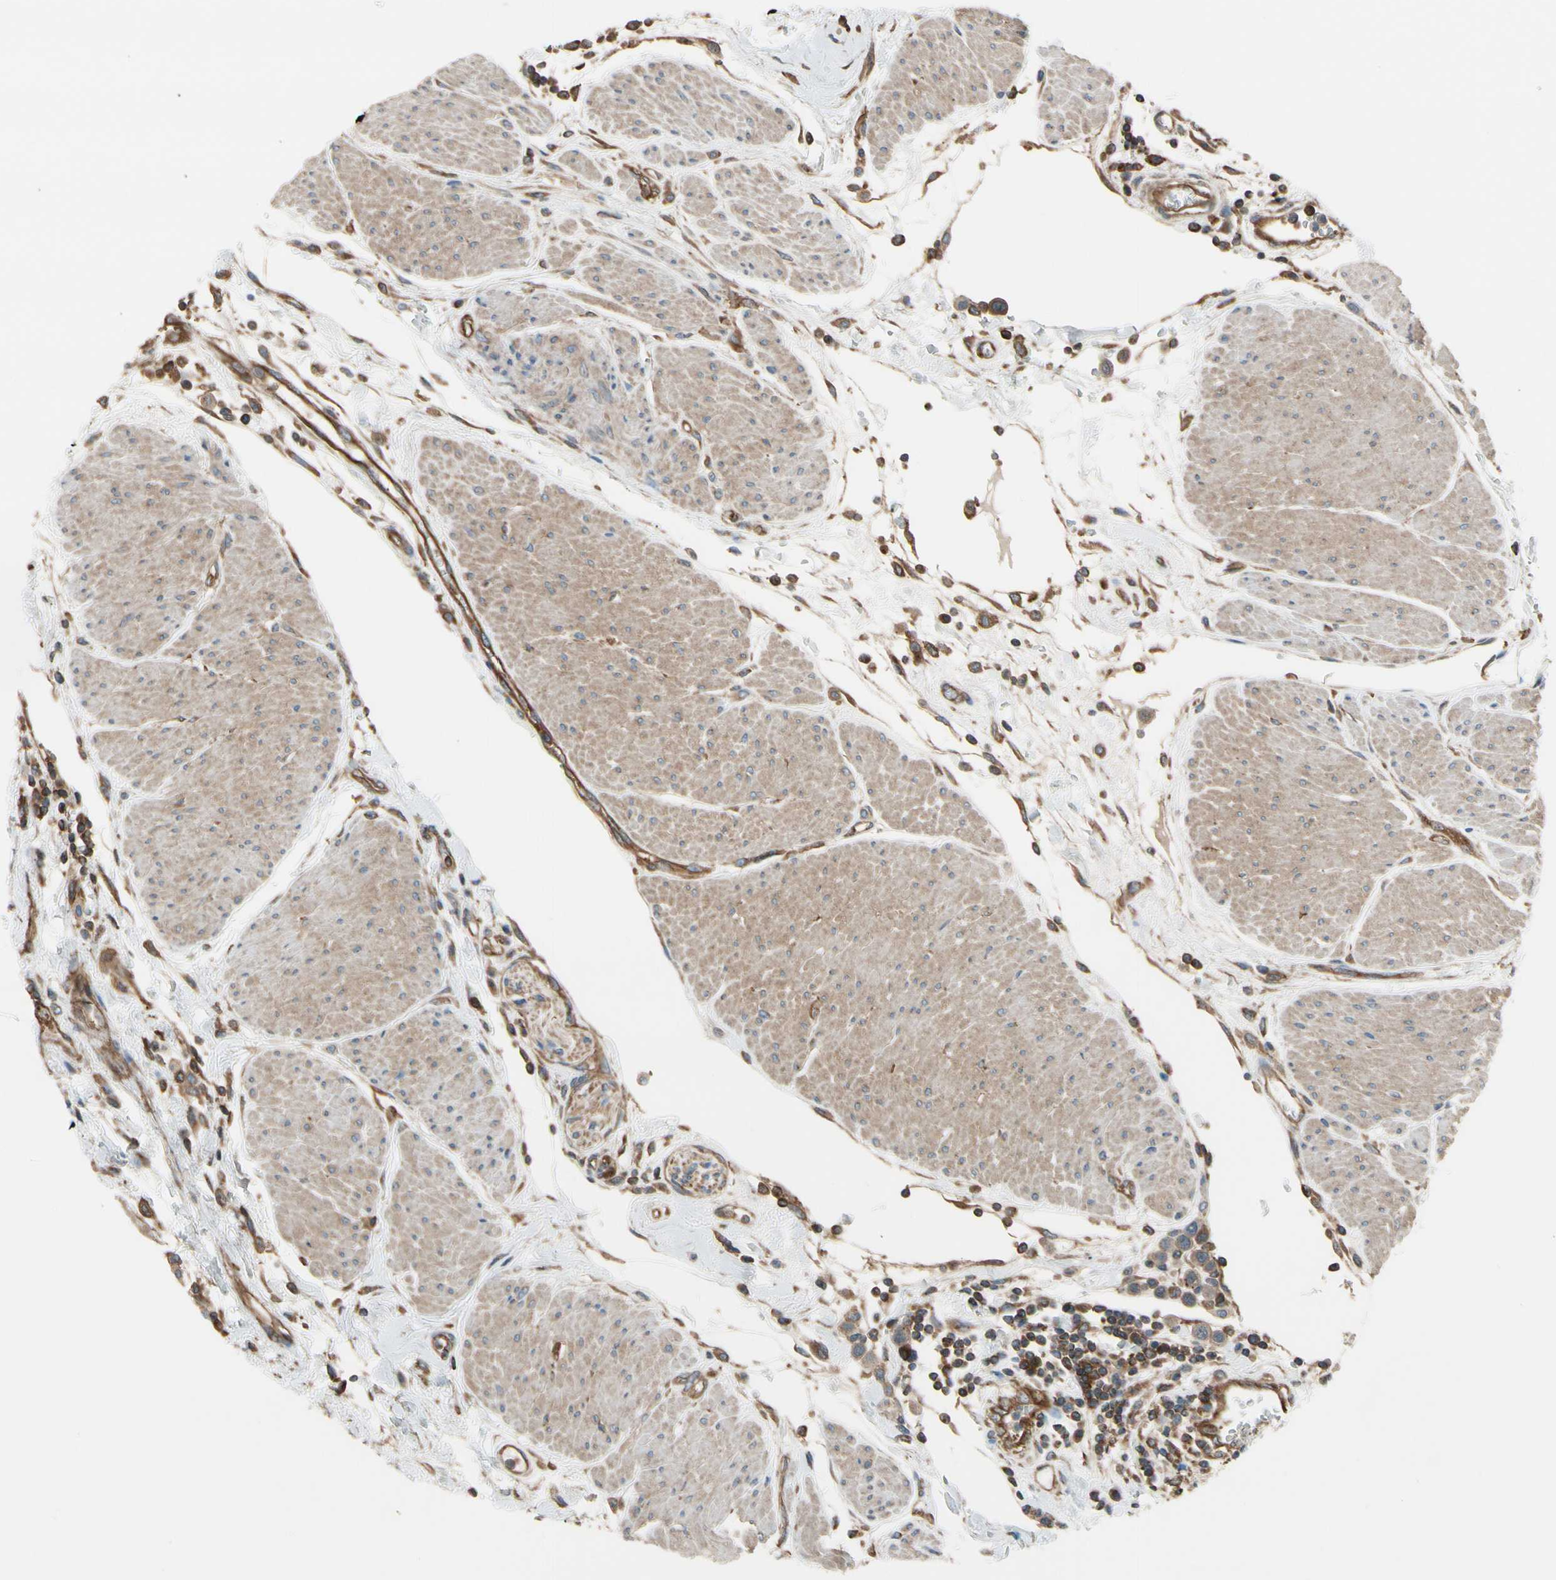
{"staining": {"intensity": "moderate", "quantity": "25%-75%", "location": "cytoplasmic/membranous"}, "tissue": "urothelial cancer", "cell_type": "Tumor cells", "image_type": "cancer", "snomed": [{"axis": "morphology", "description": "Urothelial carcinoma, High grade"}, {"axis": "topography", "description": "Urinary bladder"}], "caption": "Immunohistochemical staining of urothelial cancer demonstrates moderate cytoplasmic/membranous protein positivity in about 25%-75% of tumor cells. (DAB (3,3'-diaminobenzidine) = brown stain, brightfield microscopy at high magnification).", "gene": "EPS15", "patient": {"sex": "male", "age": 50}}